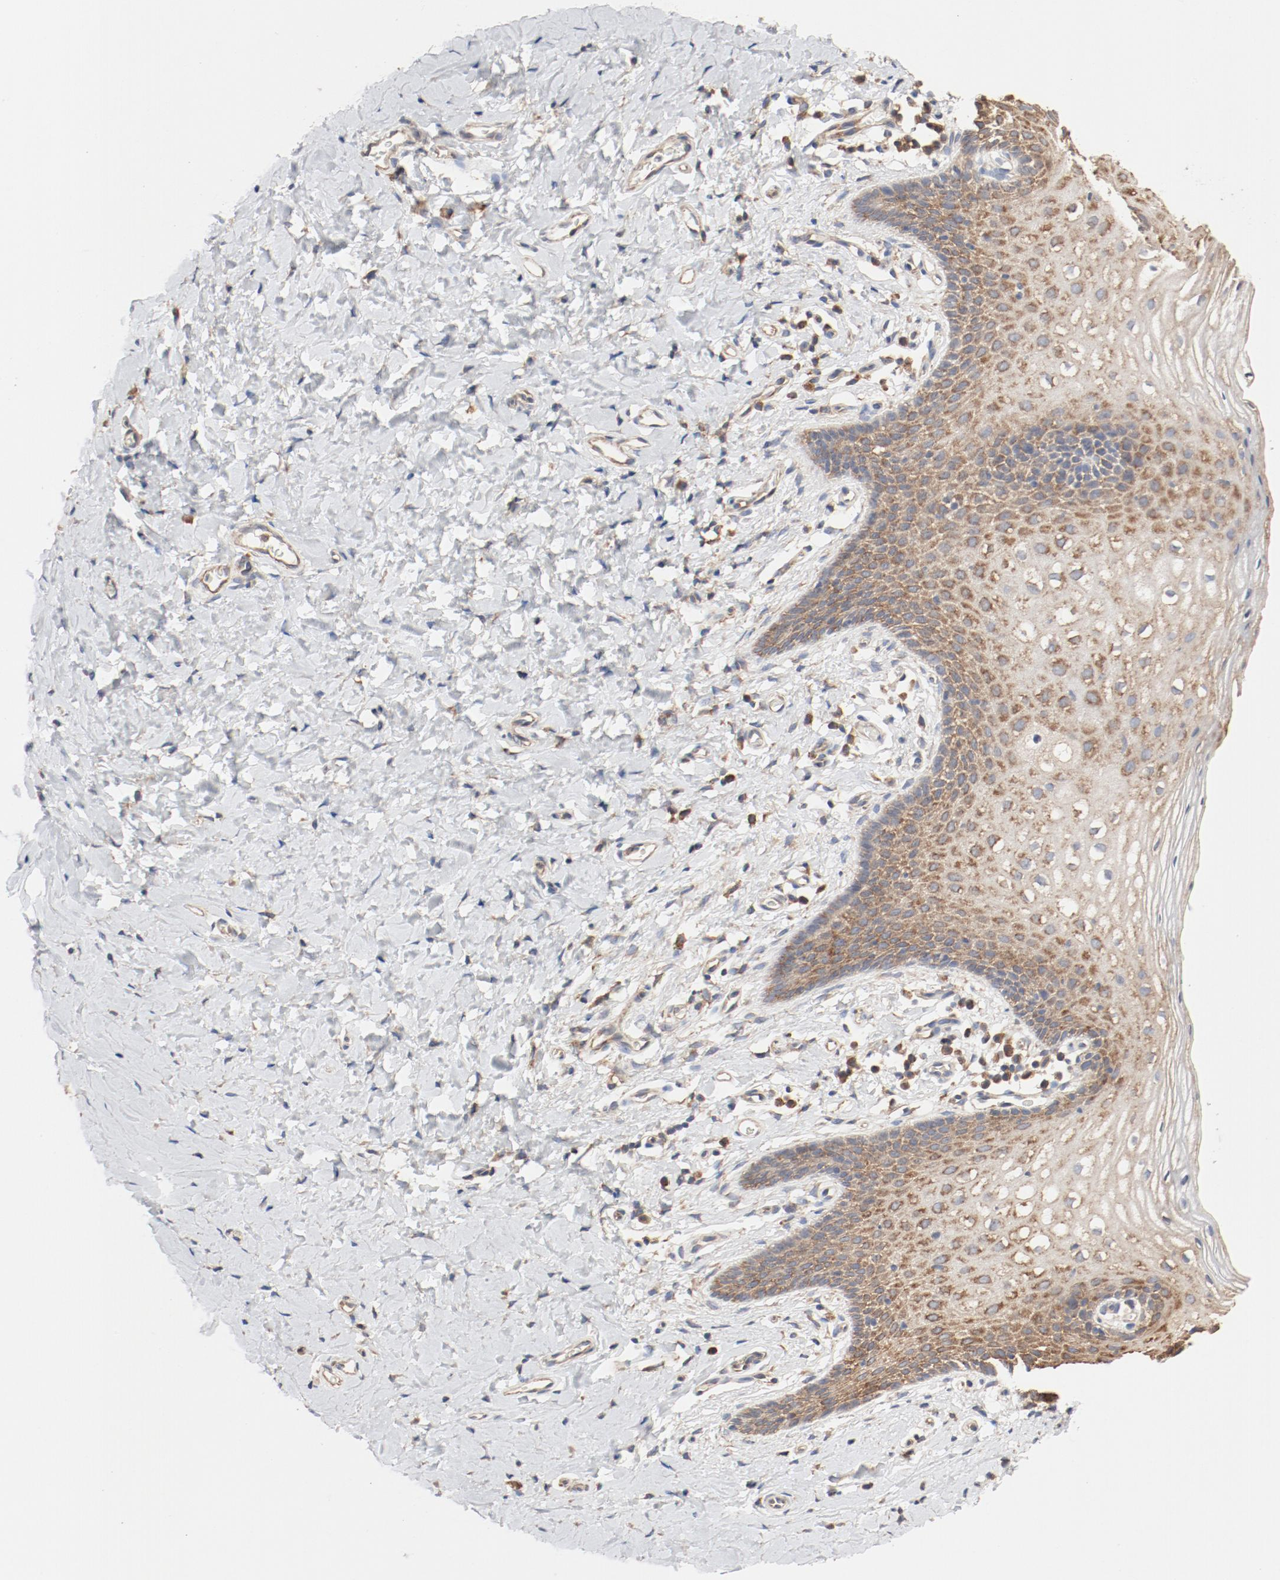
{"staining": {"intensity": "moderate", "quantity": ">75%", "location": "cytoplasmic/membranous"}, "tissue": "vagina", "cell_type": "Squamous epithelial cells", "image_type": "normal", "snomed": [{"axis": "morphology", "description": "Normal tissue, NOS"}, {"axis": "topography", "description": "Vagina"}], "caption": "Moderate cytoplasmic/membranous positivity for a protein is seen in approximately >75% of squamous epithelial cells of unremarkable vagina using immunohistochemistry (IHC).", "gene": "RPS6", "patient": {"sex": "female", "age": 55}}